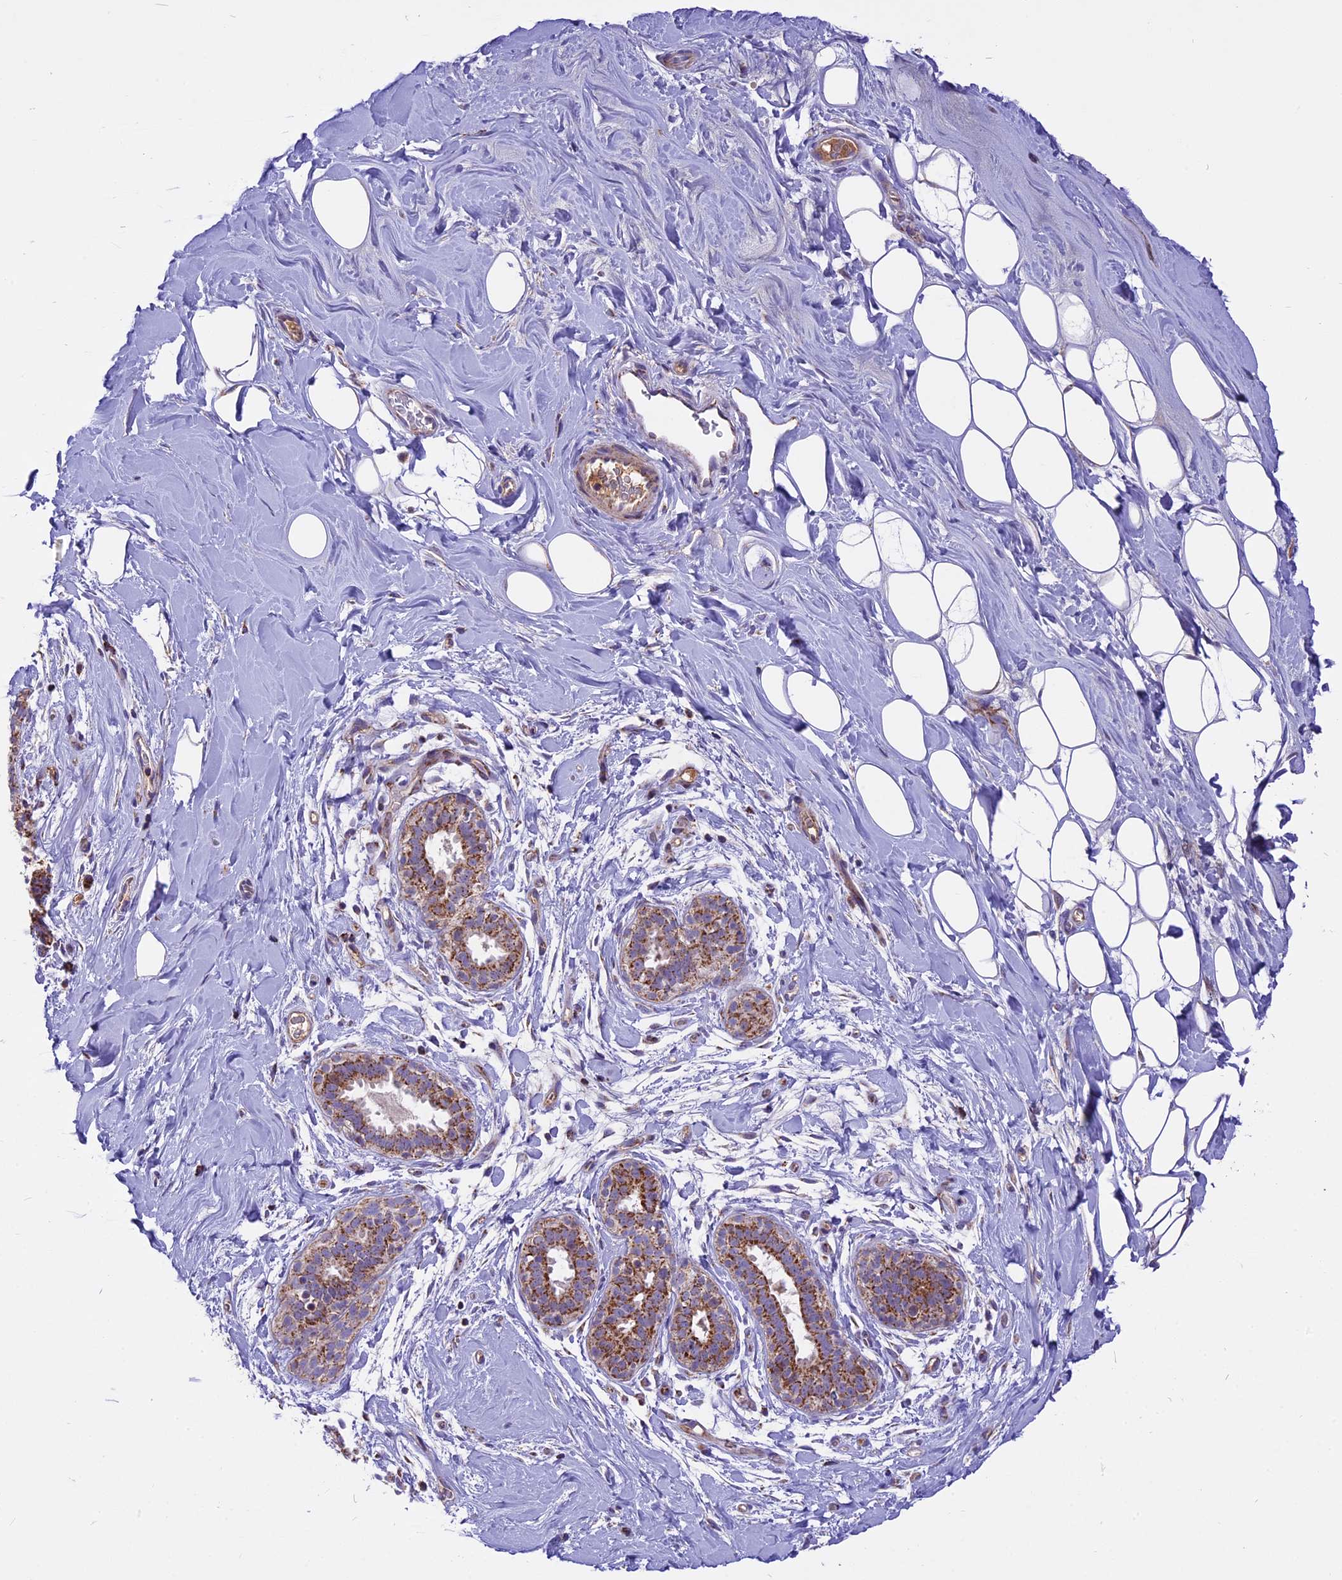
{"staining": {"intensity": "negative", "quantity": "none", "location": "none"}, "tissue": "adipose tissue", "cell_type": "Adipocytes", "image_type": "normal", "snomed": [{"axis": "morphology", "description": "Normal tissue, NOS"}, {"axis": "topography", "description": "Breast"}], "caption": "Immunohistochemical staining of unremarkable adipose tissue reveals no significant expression in adipocytes. (DAB immunohistochemistry visualized using brightfield microscopy, high magnification).", "gene": "COX17", "patient": {"sex": "female", "age": 26}}